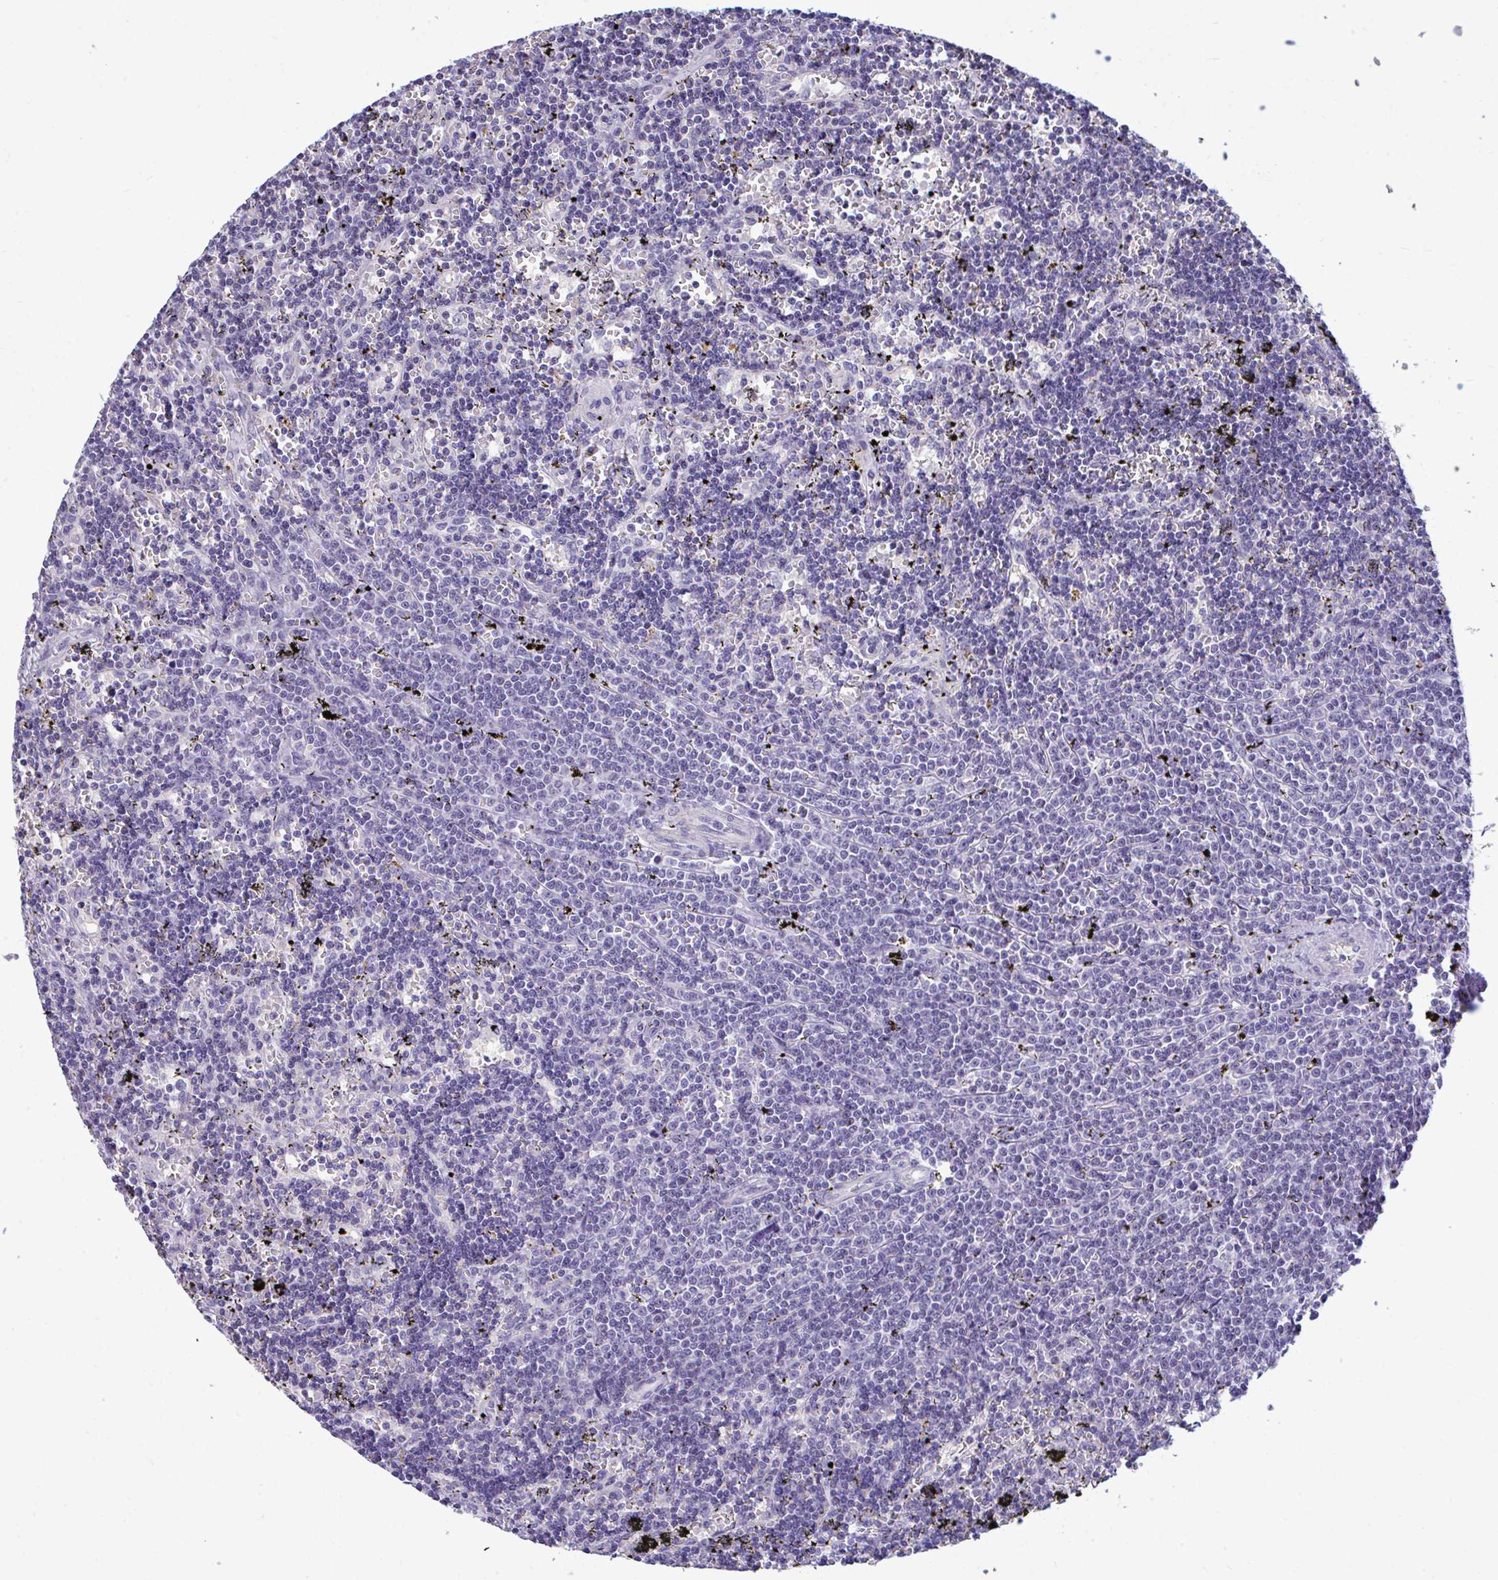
{"staining": {"intensity": "negative", "quantity": "none", "location": "none"}, "tissue": "lymphoma", "cell_type": "Tumor cells", "image_type": "cancer", "snomed": [{"axis": "morphology", "description": "Malignant lymphoma, non-Hodgkin's type, Low grade"}, {"axis": "topography", "description": "Spleen"}], "caption": "The photomicrograph displays no staining of tumor cells in lymphoma. Nuclei are stained in blue.", "gene": "PIGK", "patient": {"sex": "male", "age": 60}}